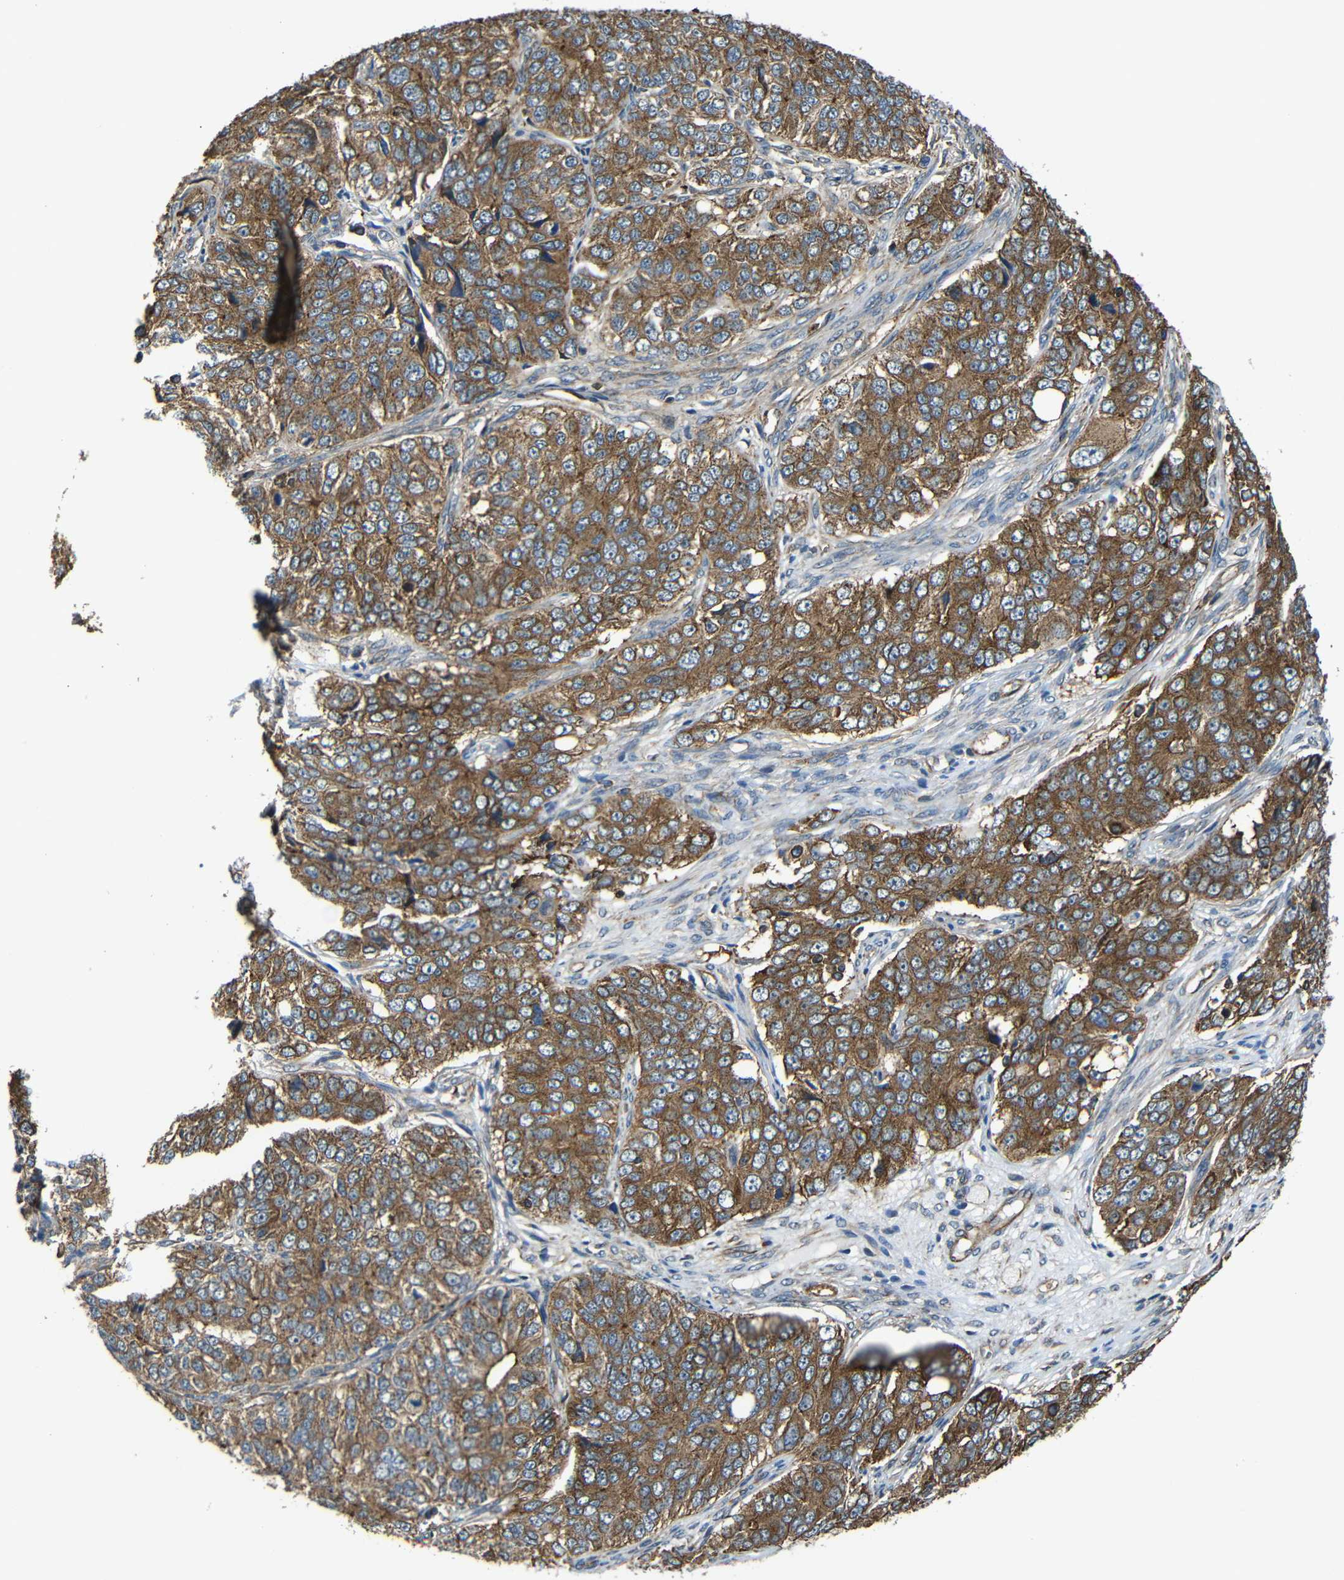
{"staining": {"intensity": "moderate", "quantity": ">75%", "location": "cytoplasmic/membranous"}, "tissue": "ovarian cancer", "cell_type": "Tumor cells", "image_type": "cancer", "snomed": [{"axis": "morphology", "description": "Carcinoma, endometroid"}, {"axis": "topography", "description": "Ovary"}], "caption": "This photomicrograph displays immunohistochemistry (IHC) staining of endometroid carcinoma (ovarian), with medium moderate cytoplasmic/membranous staining in approximately >75% of tumor cells.", "gene": "PTCH1", "patient": {"sex": "female", "age": 51}}